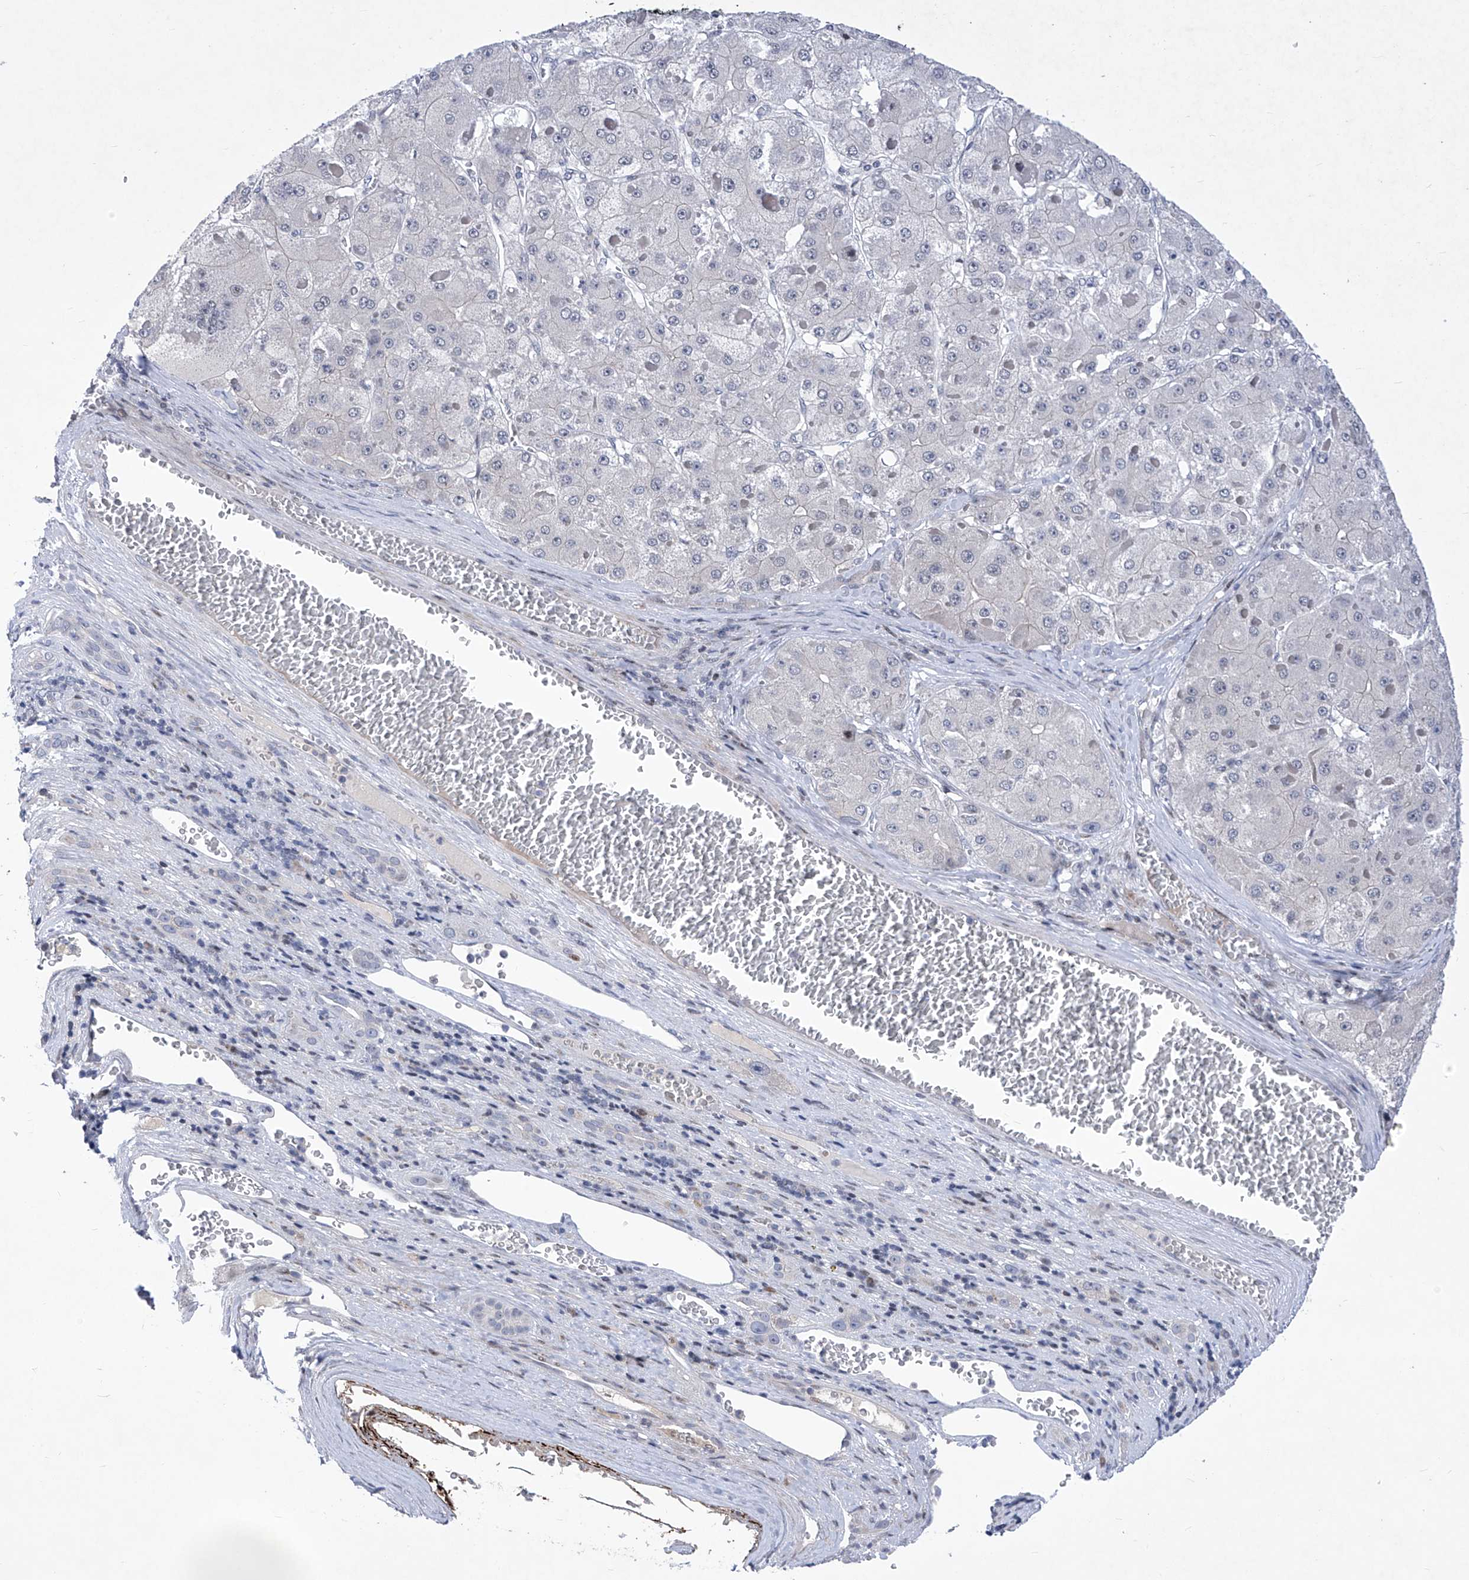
{"staining": {"intensity": "negative", "quantity": "none", "location": "none"}, "tissue": "liver cancer", "cell_type": "Tumor cells", "image_type": "cancer", "snomed": [{"axis": "morphology", "description": "Carcinoma, Hepatocellular, NOS"}, {"axis": "topography", "description": "Liver"}], "caption": "An IHC image of liver hepatocellular carcinoma is shown. There is no staining in tumor cells of liver hepatocellular carcinoma.", "gene": "NUFIP1", "patient": {"sex": "female", "age": 73}}